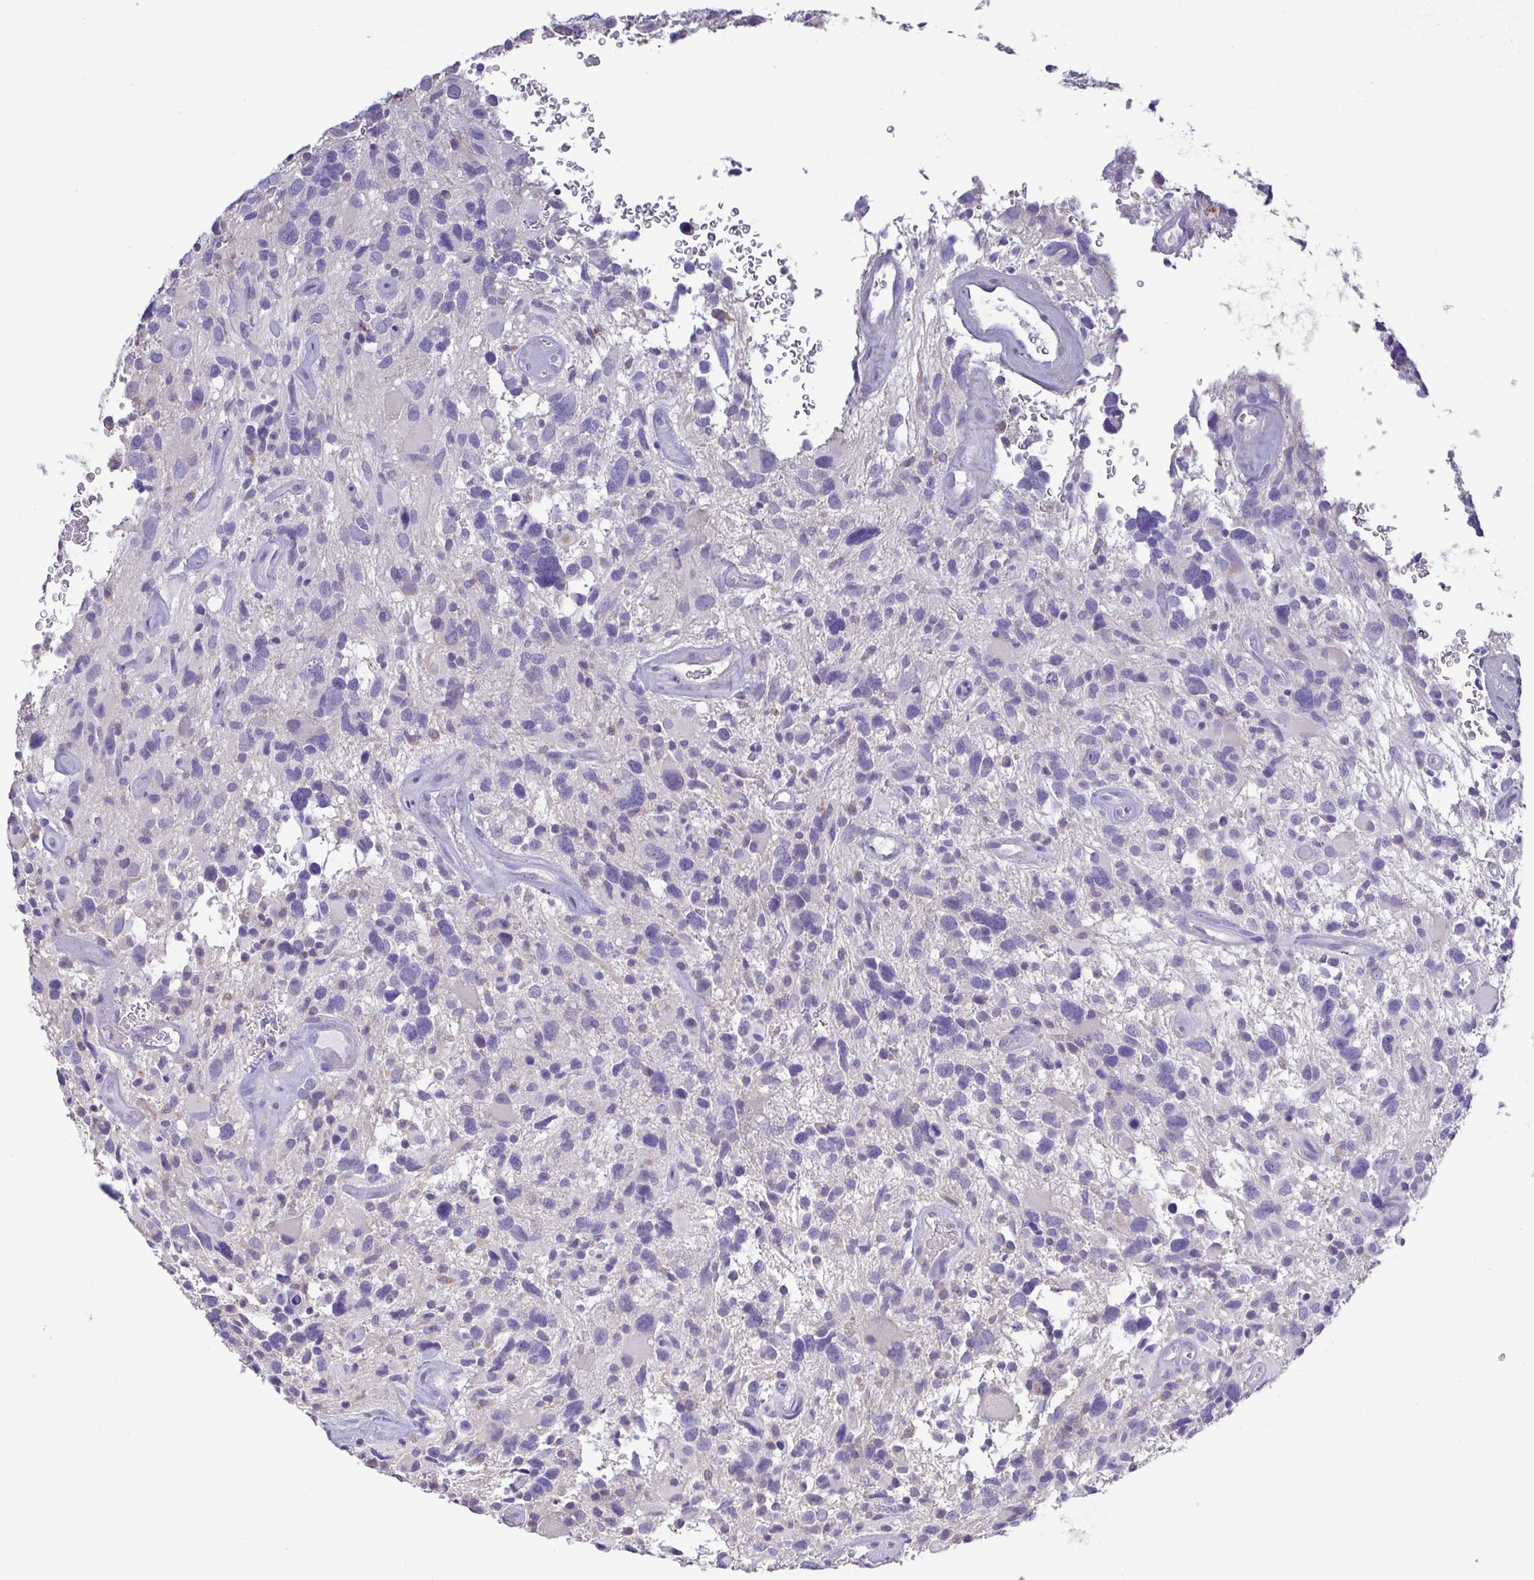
{"staining": {"intensity": "negative", "quantity": "none", "location": "none"}, "tissue": "glioma", "cell_type": "Tumor cells", "image_type": "cancer", "snomed": [{"axis": "morphology", "description": "Glioma, malignant, High grade"}, {"axis": "topography", "description": "Brain"}], "caption": "Protein analysis of glioma reveals no significant expression in tumor cells.", "gene": "PKDREJ", "patient": {"sex": "male", "age": 49}}